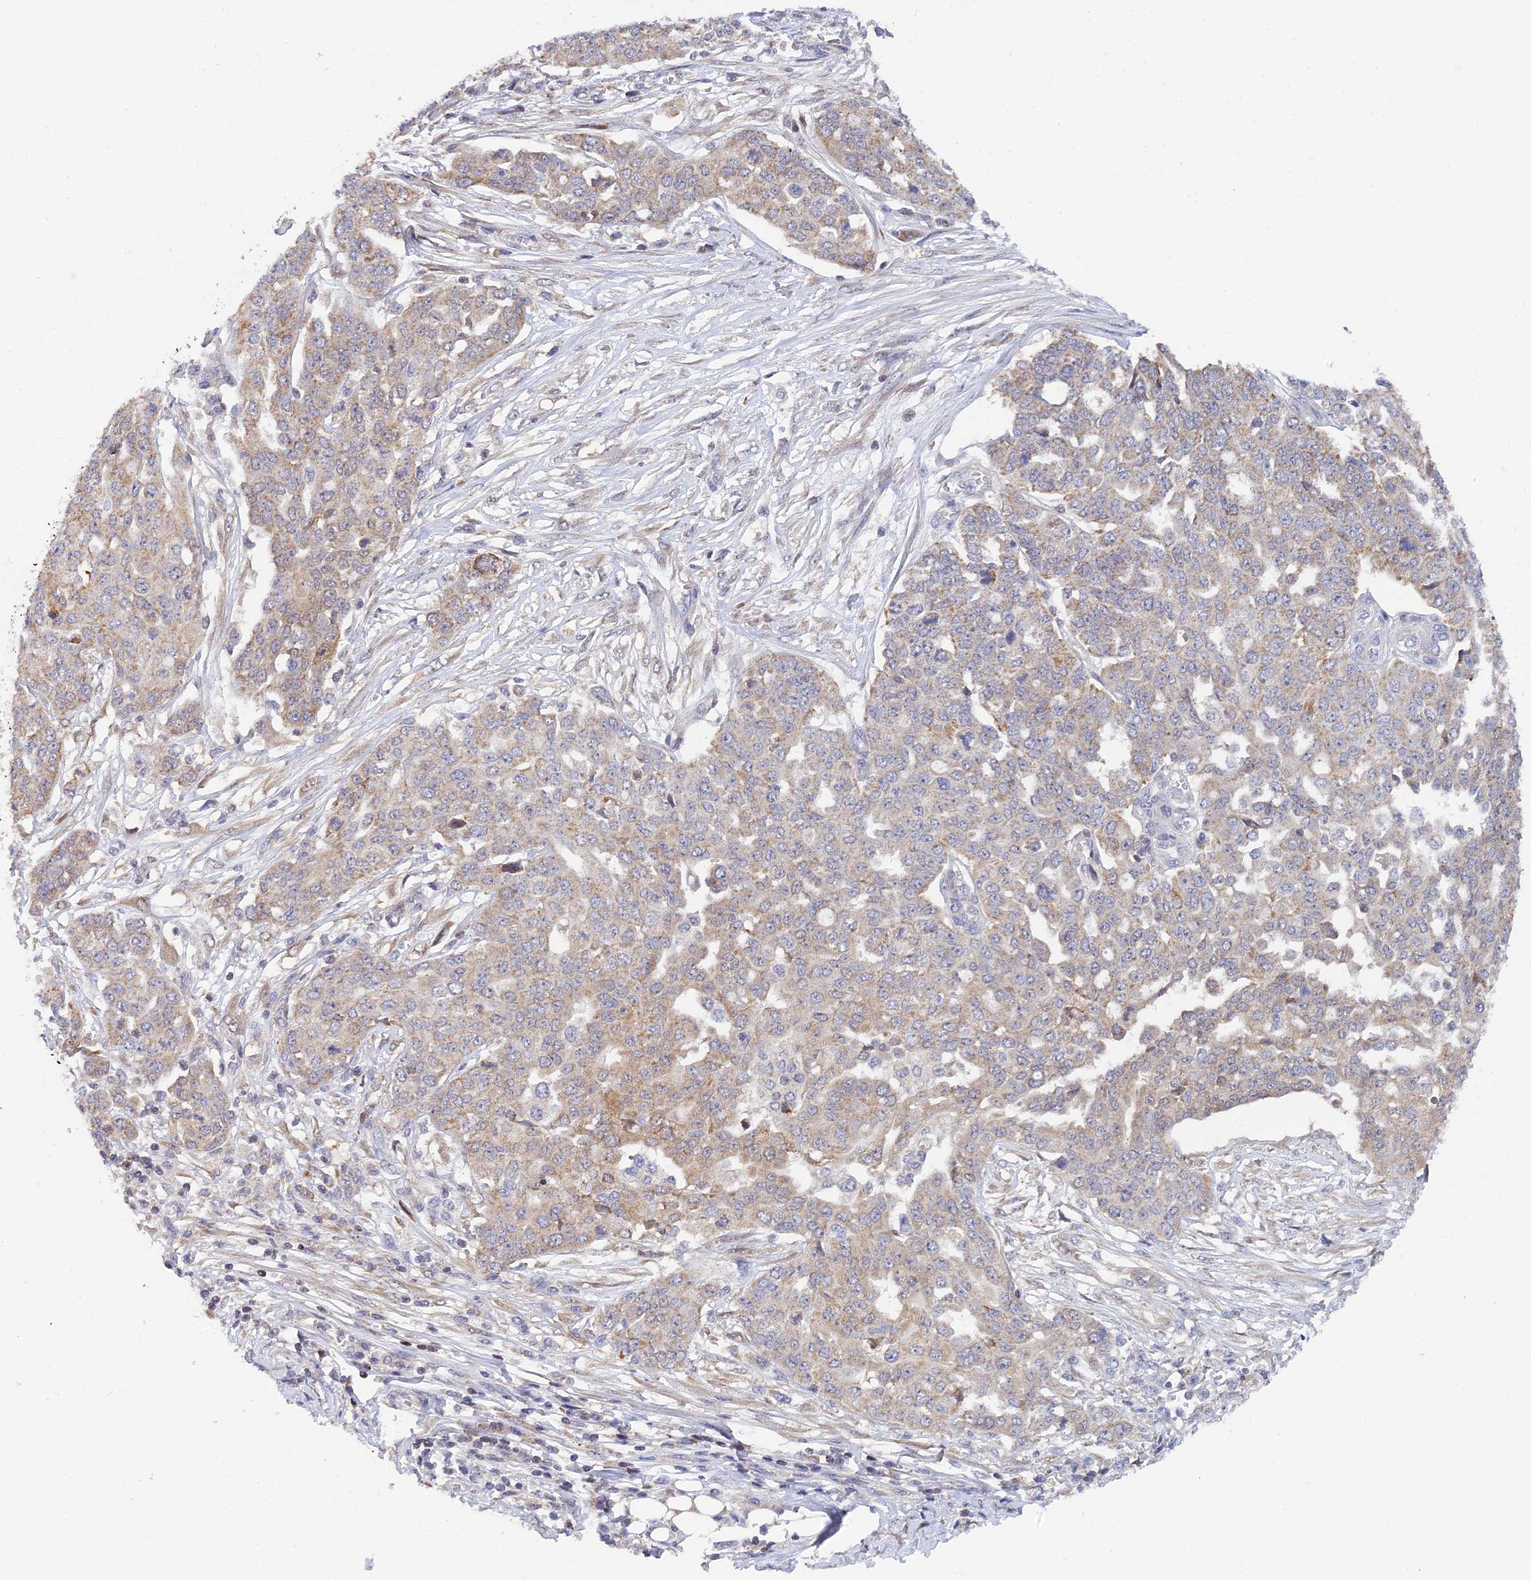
{"staining": {"intensity": "weak", "quantity": ">75%", "location": "cytoplasmic/membranous"}, "tissue": "ovarian cancer", "cell_type": "Tumor cells", "image_type": "cancer", "snomed": [{"axis": "morphology", "description": "Cystadenocarcinoma, serous, NOS"}, {"axis": "topography", "description": "Soft tissue"}, {"axis": "topography", "description": "Ovary"}], "caption": "Serous cystadenocarcinoma (ovarian) stained with IHC displays weak cytoplasmic/membranous positivity in about >75% of tumor cells. Using DAB (3,3'-diaminobenzidine) (brown) and hematoxylin (blue) stains, captured at high magnification using brightfield microscopy.", "gene": "ELOA2", "patient": {"sex": "female", "age": 57}}